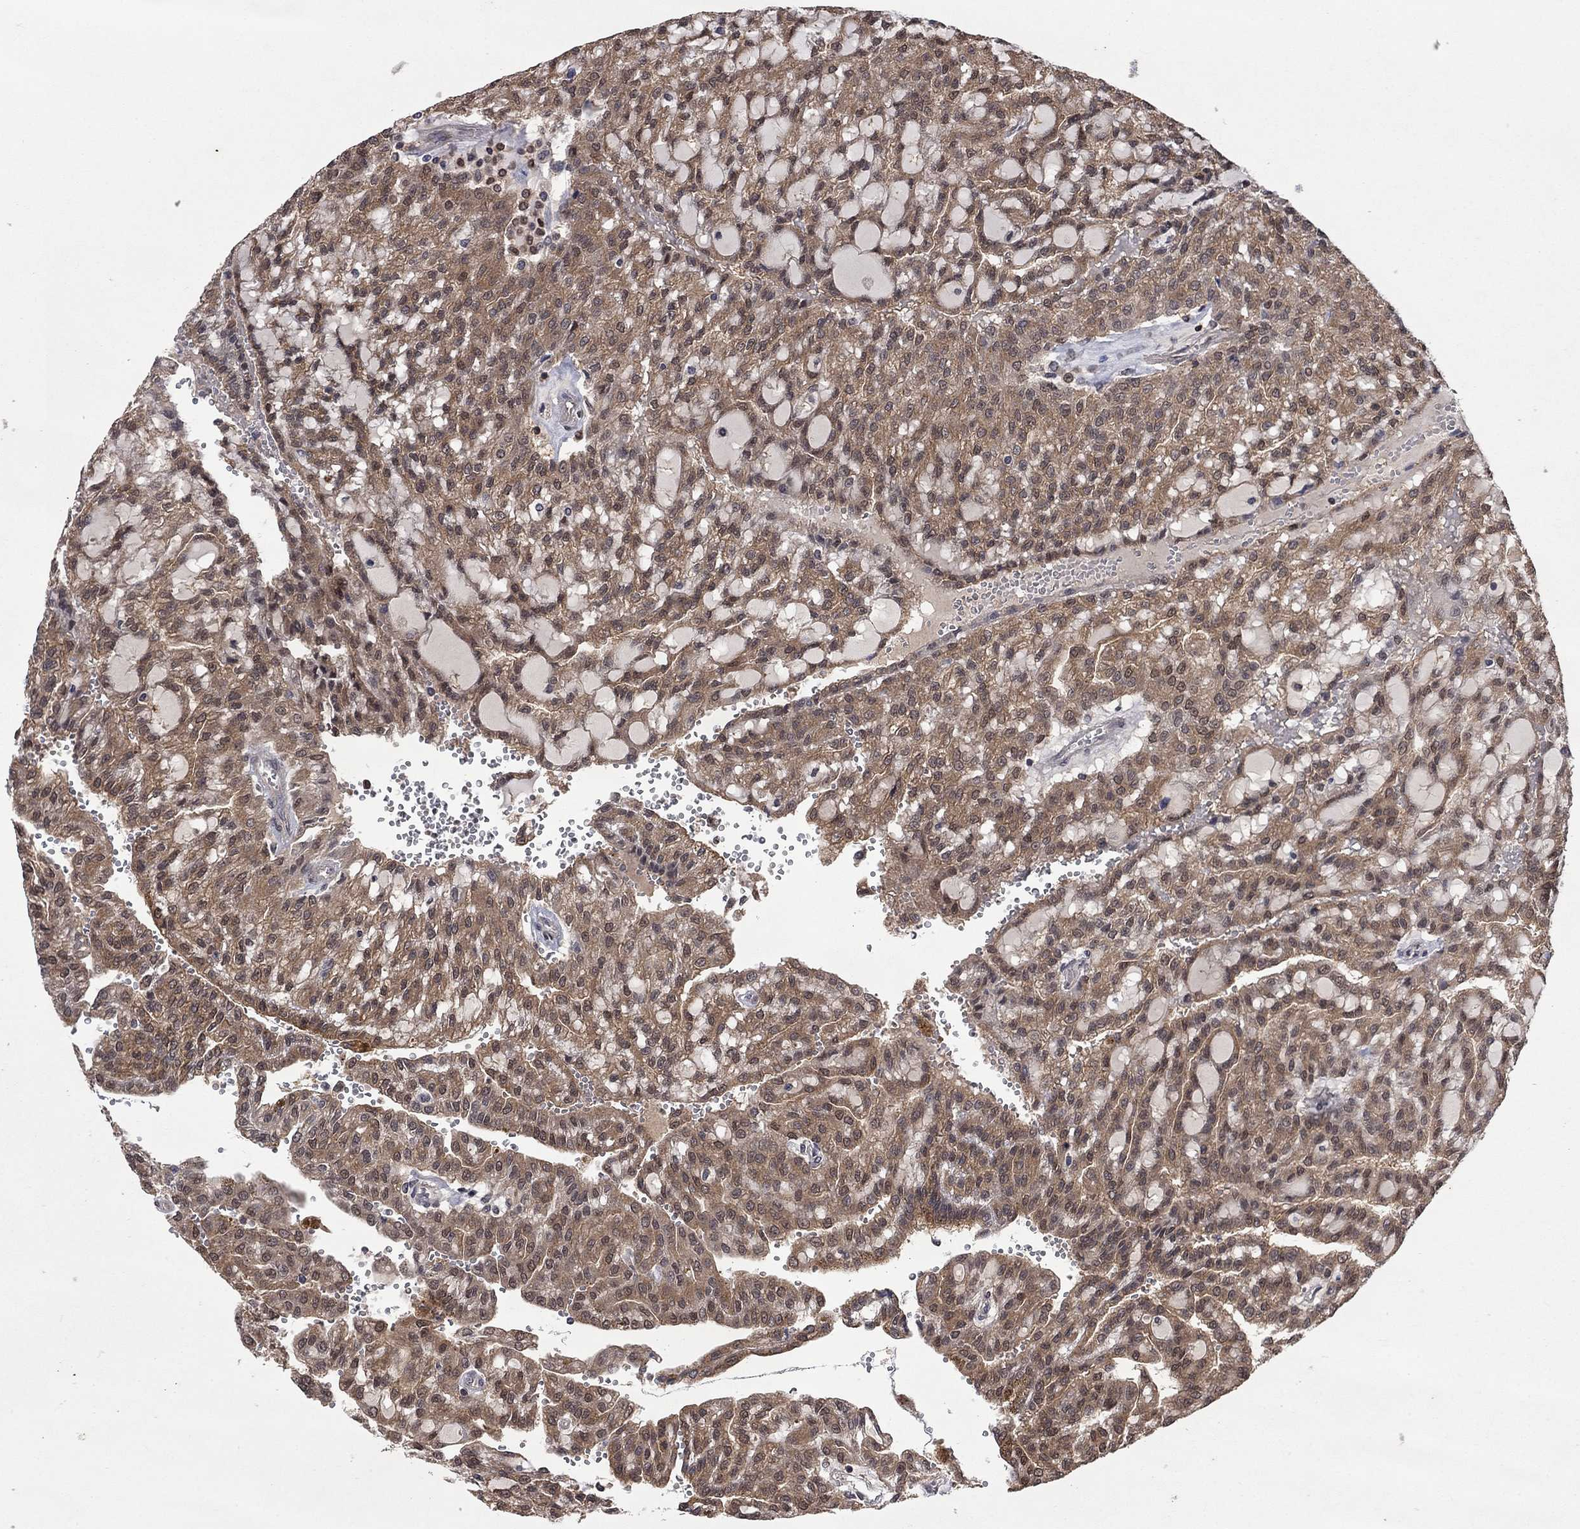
{"staining": {"intensity": "moderate", "quantity": ">75%", "location": "cytoplasmic/membranous"}, "tissue": "renal cancer", "cell_type": "Tumor cells", "image_type": "cancer", "snomed": [{"axis": "morphology", "description": "Adenocarcinoma, NOS"}, {"axis": "topography", "description": "Kidney"}], "caption": "A brown stain highlights moderate cytoplasmic/membranous expression of a protein in human adenocarcinoma (renal) tumor cells.", "gene": "IAH1", "patient": {"sex": "male", "age": 63}}